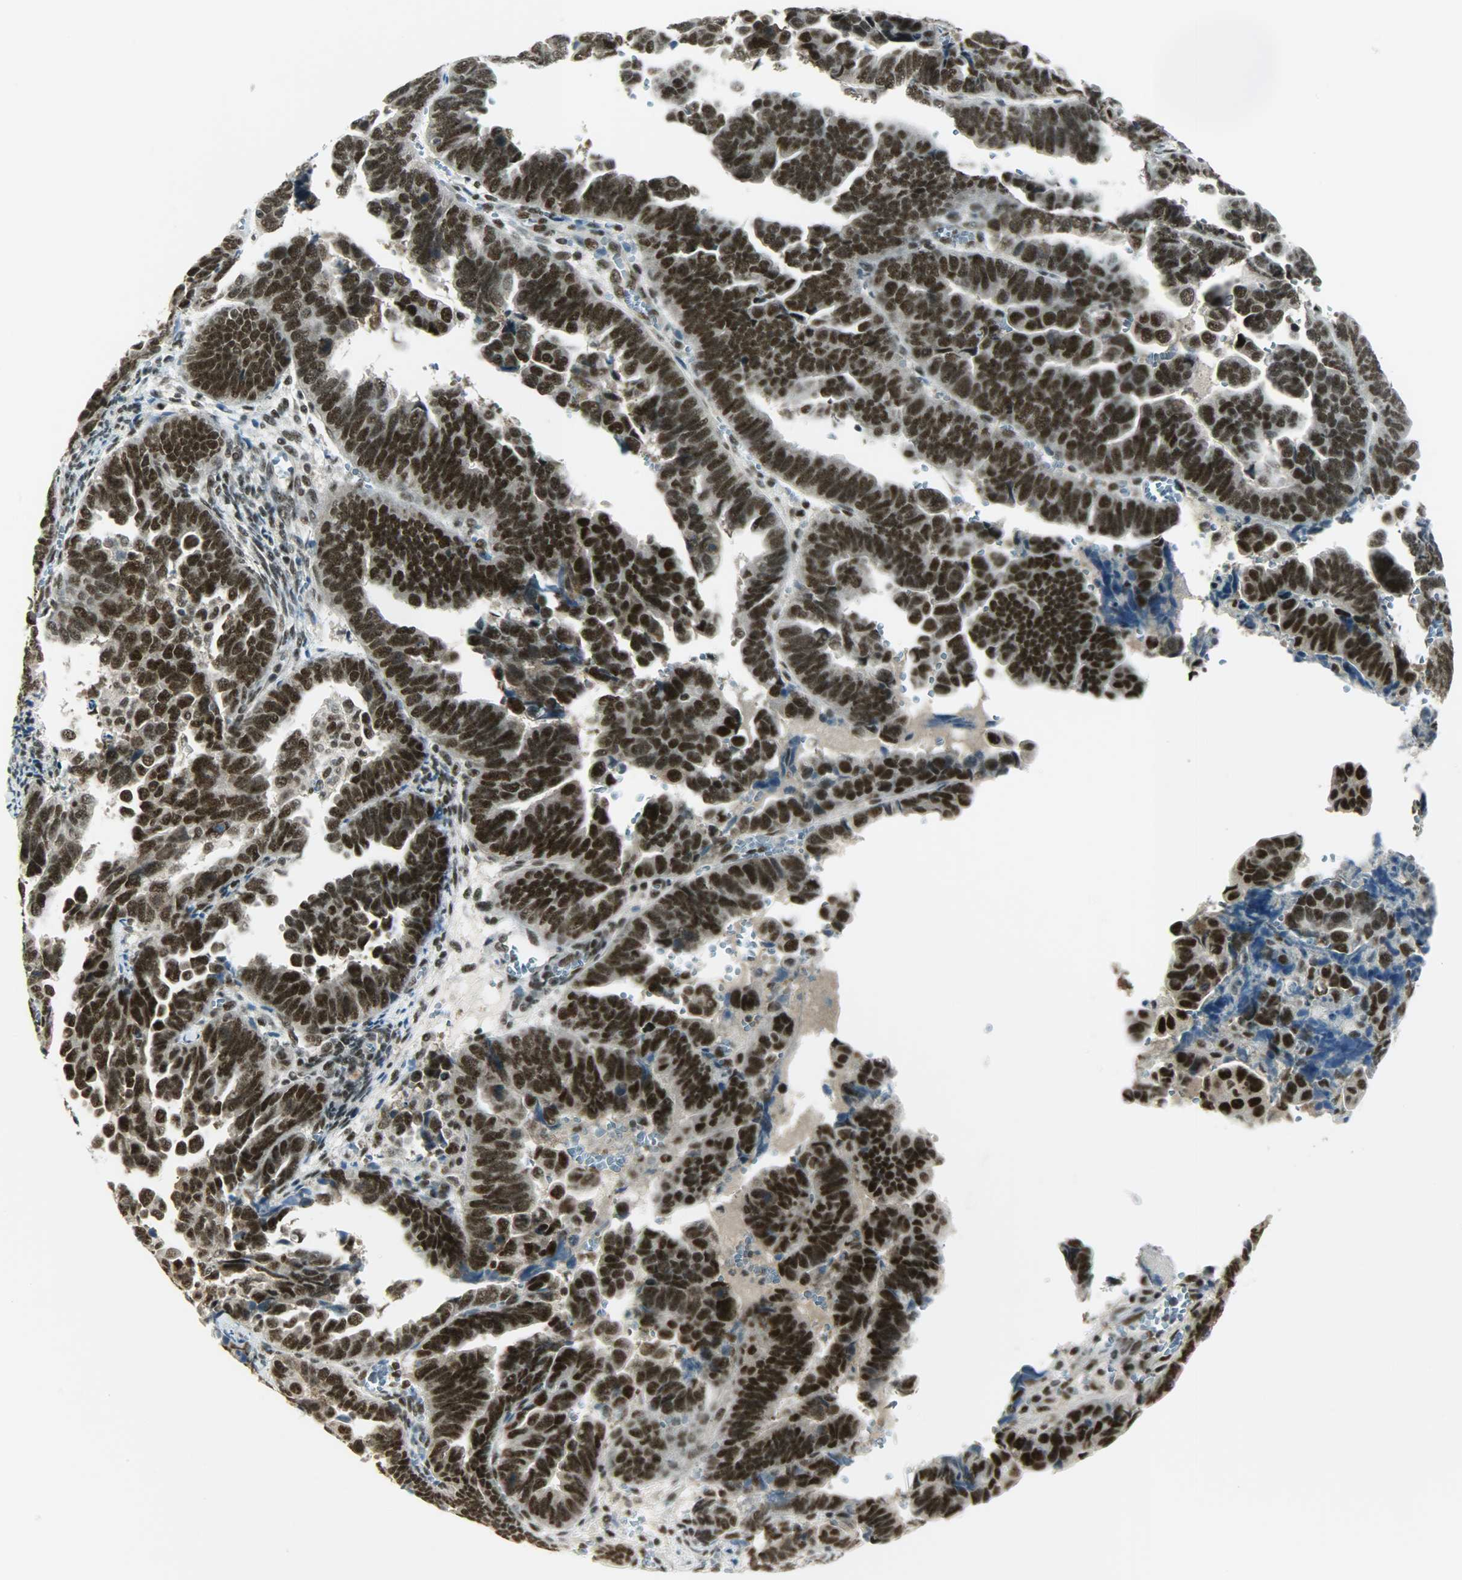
{"staining": {"intensity": "strong", "quantity": ">75%", "location": "nuclear"}, "tissue": "endometrial cancer", "cell_type": "Tumor cells", "image_type": "cancer", "snomed": [{"axis": "morphology", "description": "Adenocarcinoma, NOS"}, {"axis": "topography", "description": "Endometrium"}], "caption": "An IHC photomicrograph of tumor tissue is shown. Protein staining in brown highlights strong nuclear positivity in adenocarcinoma (endometrial) within tumor cells.", "gene": "SUGP1", "patient": {"sex": "female", "age": 75}}